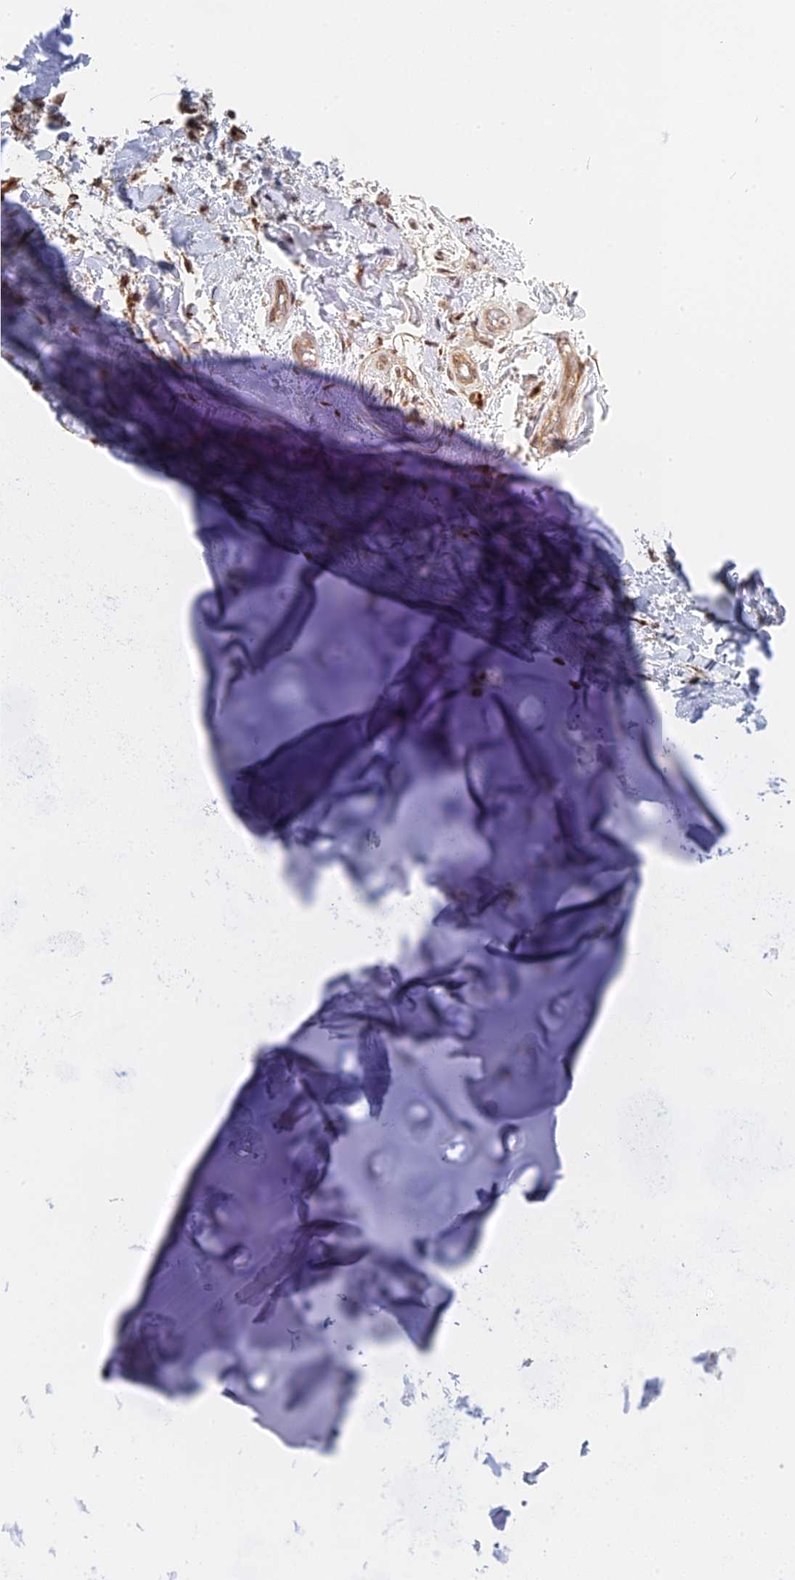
{"staining": {"intensity": "weak", "quantity": ">75%", "location": "cytoplasmic/membranous"}, "tissue": "adipose tissue", "cell_type": "Adipocytes", "image_type": "normal", "snomed": [{"axis": "morphology", "description": "Normal tissue, NOS"}, {"axis": "topography", "description": "Lymph node"}, {"axis": "topography", "description": "Cartilage tissue"}, {"axis": "topography", "description": "Bronchus"}], "caption": "IHC histopathology image of benign human adipose tissue stained for a protein (brown), which demonstrates low levels of weak cytoplasmic/membranous staining in about >75% of adipocytes.", "gene": "CCDC85A", "patient": {"sex": "male", "age": 63}}